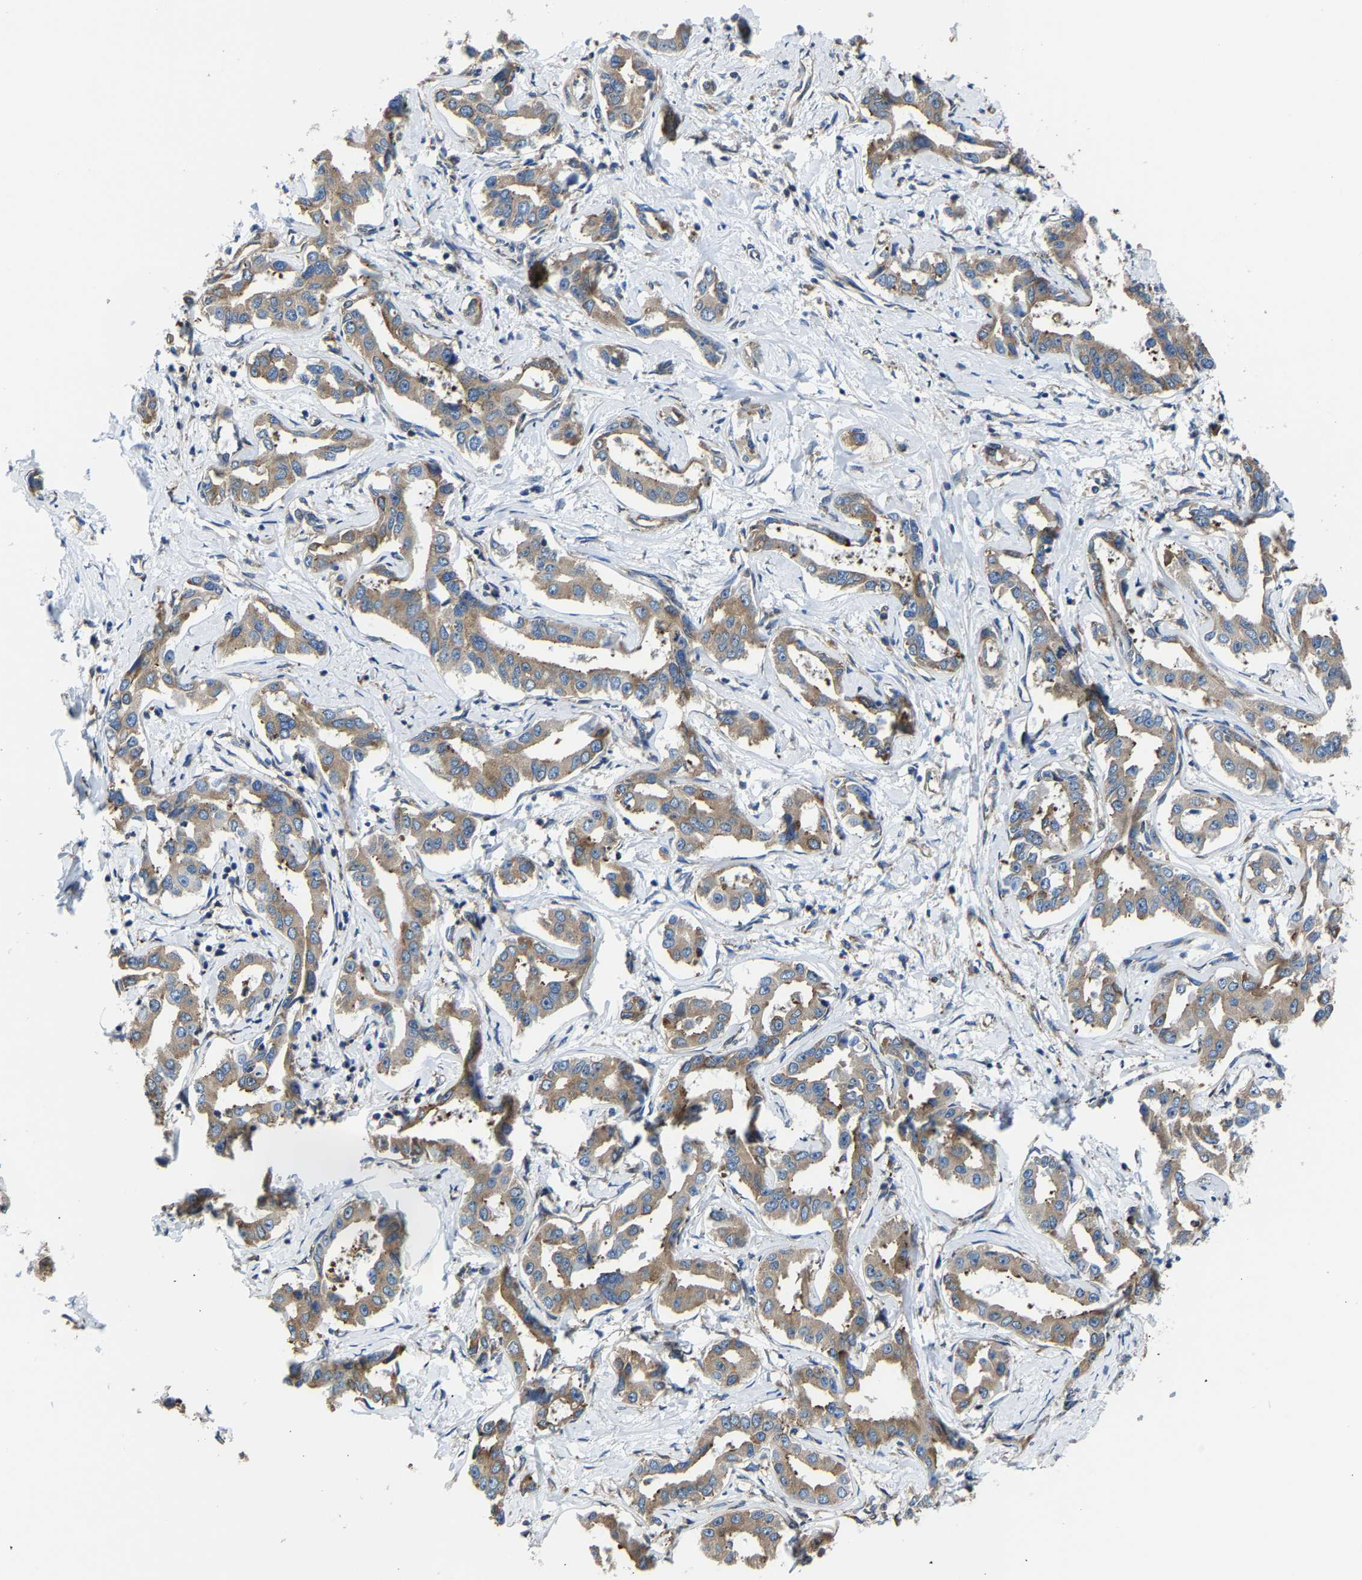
{"staining": {"intensity": "moderate", "quantity": ">75%", "location": "cytoplasmic/membranous"}, "tissue": "liver cancer", "cell_type": "Tumor cells", "image_type": "cancer", "snomed": [{"axis": "morphology", "description": "Cholangiocarcinoma"}, {"axis": "topography", "description": "Liver"}], "caption": "Immunohistochemistry (IHC) of liver cancer (cholangiocarcinoma) reveals medium levels of moderate cytoplasmic/membranous positivity in approximately >75% of tumor cells.", "gene": "G3BP2", "patient": {"sex": "male", "age": 59}}